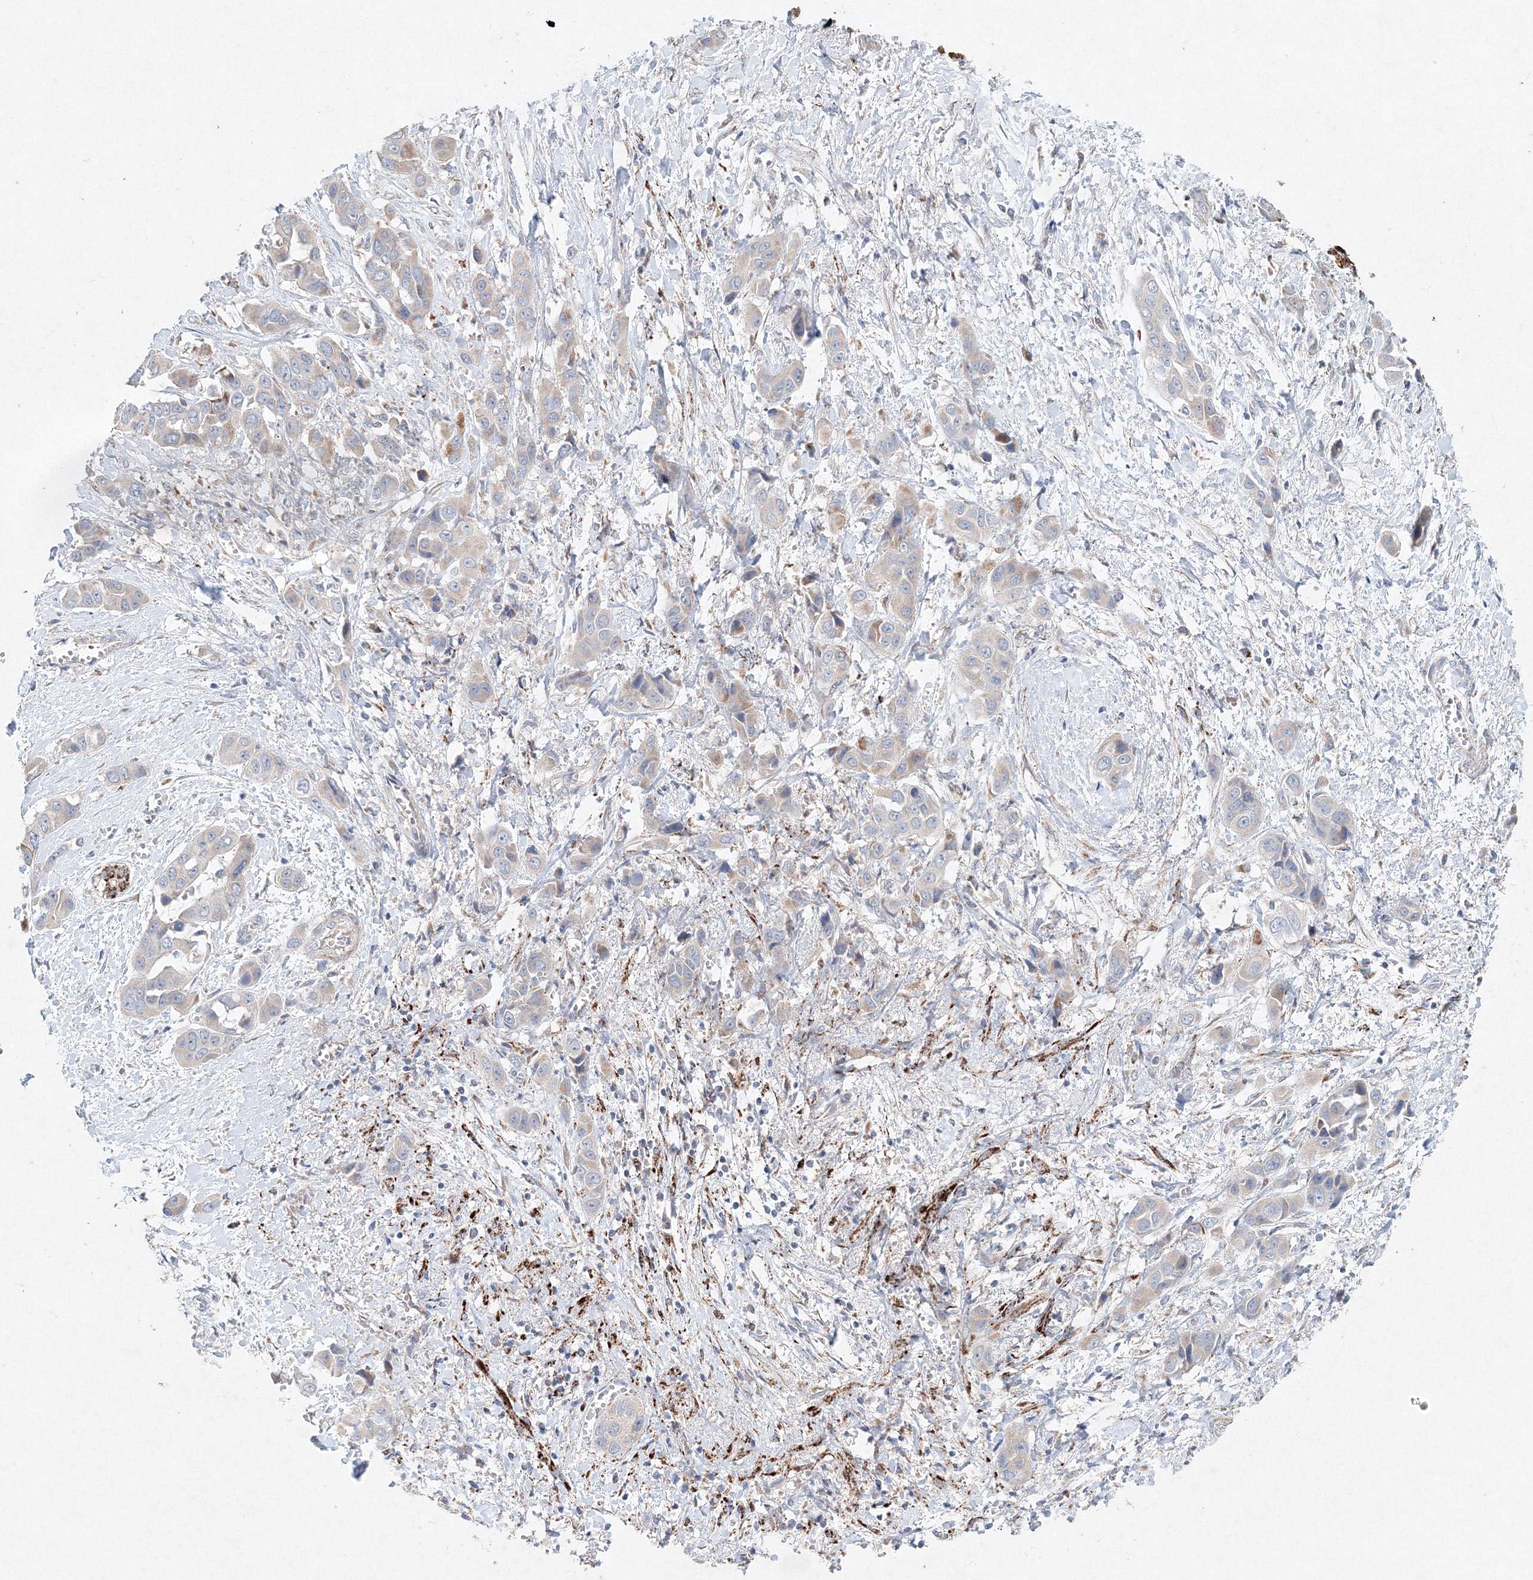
{"staining": {"intensity": "strong", "quantity": "<25%", "location": "cytoplasmic/membranous"}, "tissue": "liver cancer", "cell_type": "Tumor cells", "image_type": "cancer", "snomed": [{"axis": "morphology", "description": "Cholangiocarcinoma"}, {"axis": "topography", "description": "Liver"}], "caption": "The photomicrograph reveals a brown stain indicating the presence of a protein in the cytoplasmic/membranous of tumor cells in liver cancer.", "gene": "WDR49", "patient": {"sex": "female", "age": 52}}